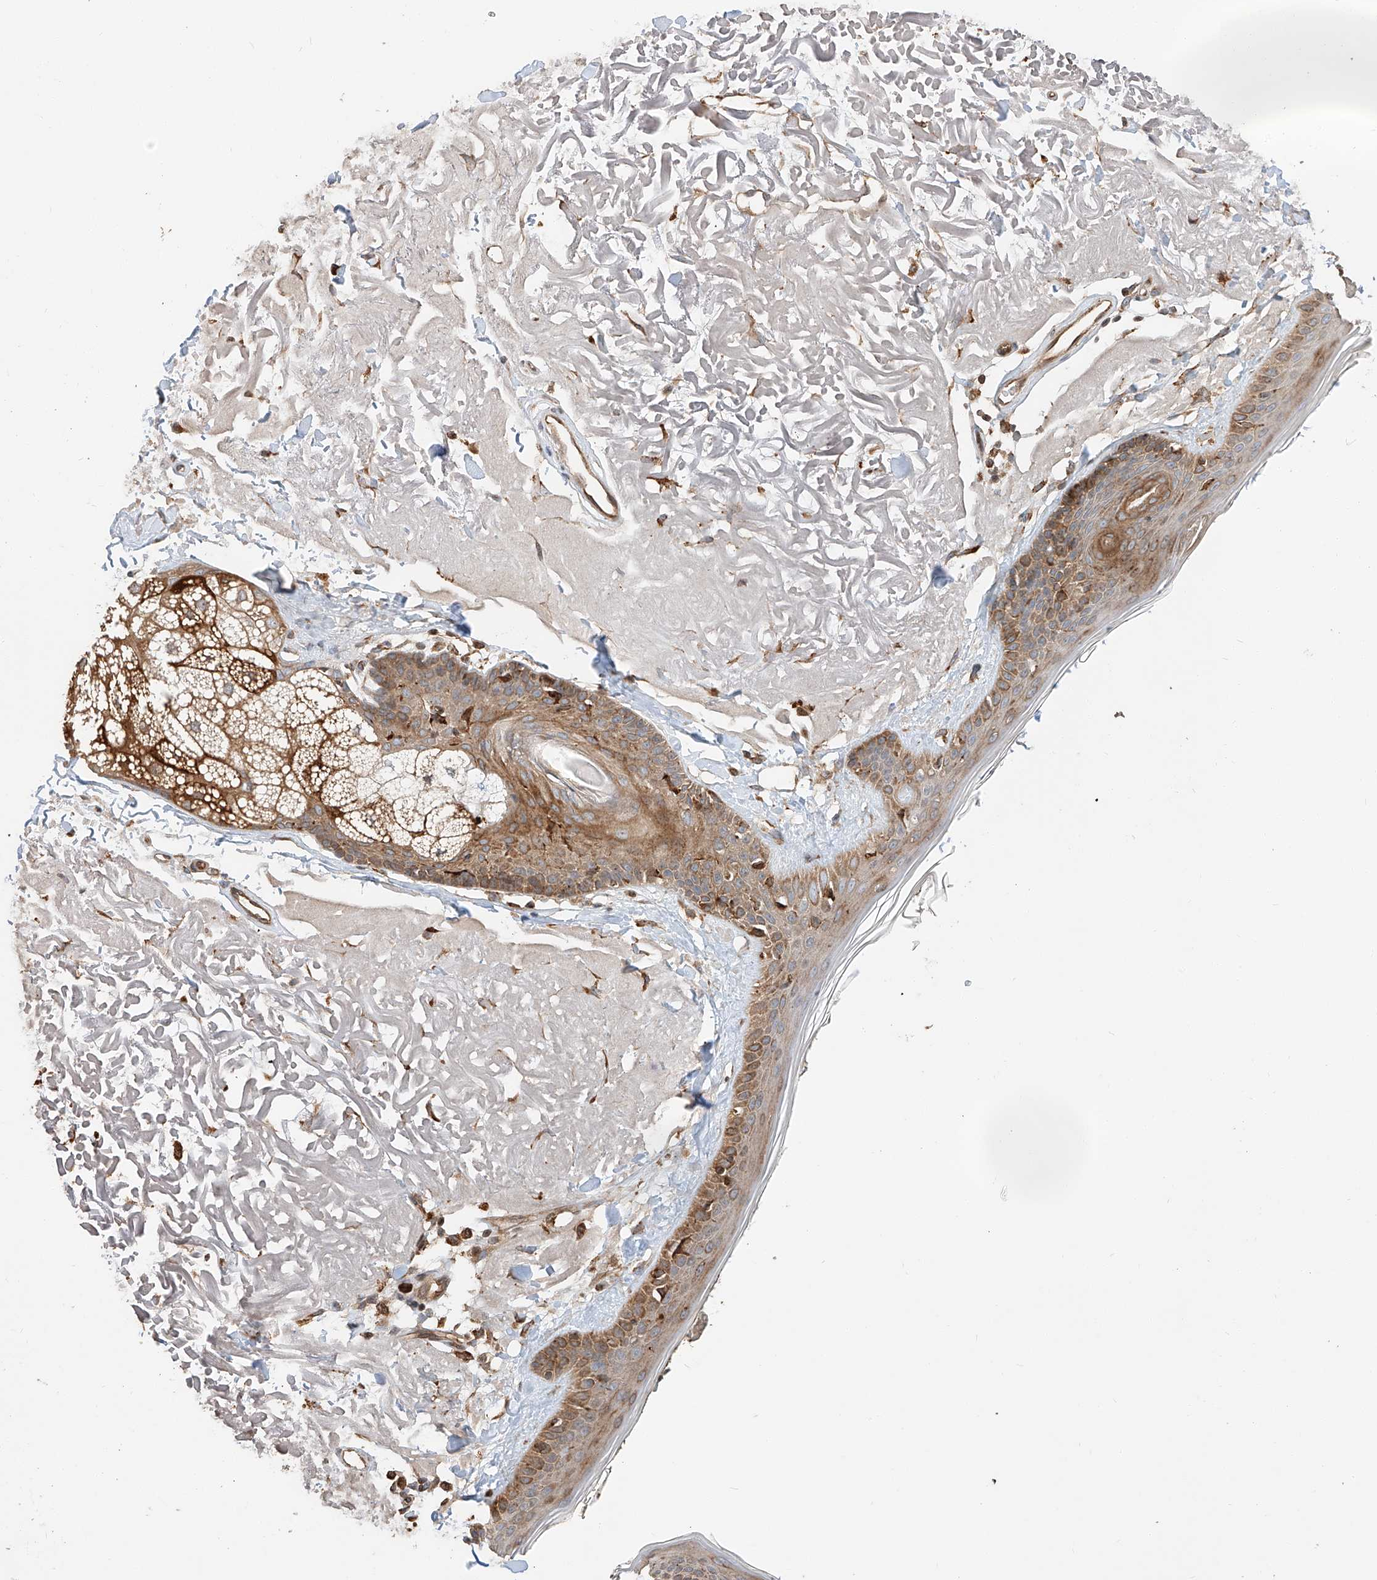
{"staining": {"intensity": "moderate", "quantity": ">75%", "location": "cytoplasmic/membranous"}, "tissue": "skin", "cell_type": "Fibroblasts", "image_type": "normal", "snomed": [{"axis": "morphology", "description": "Normal tissue, NOS"}, {"axis": "topography", "description": "Skin"}, {"axis": "topography", "description": "Skeletal muscle"}], "caption": "IHC (DAB (3,3'-diaminobenzidine)) staining of unremarkable human skin displays moderate cytoplasmic/membranous protein positivity in approximately >75% of fibroblasts. The protein is shown in brown color, while the nuclei are stained blue.", "gene": "ZNF84", "patient": {"sex": "male", "age": 83}}